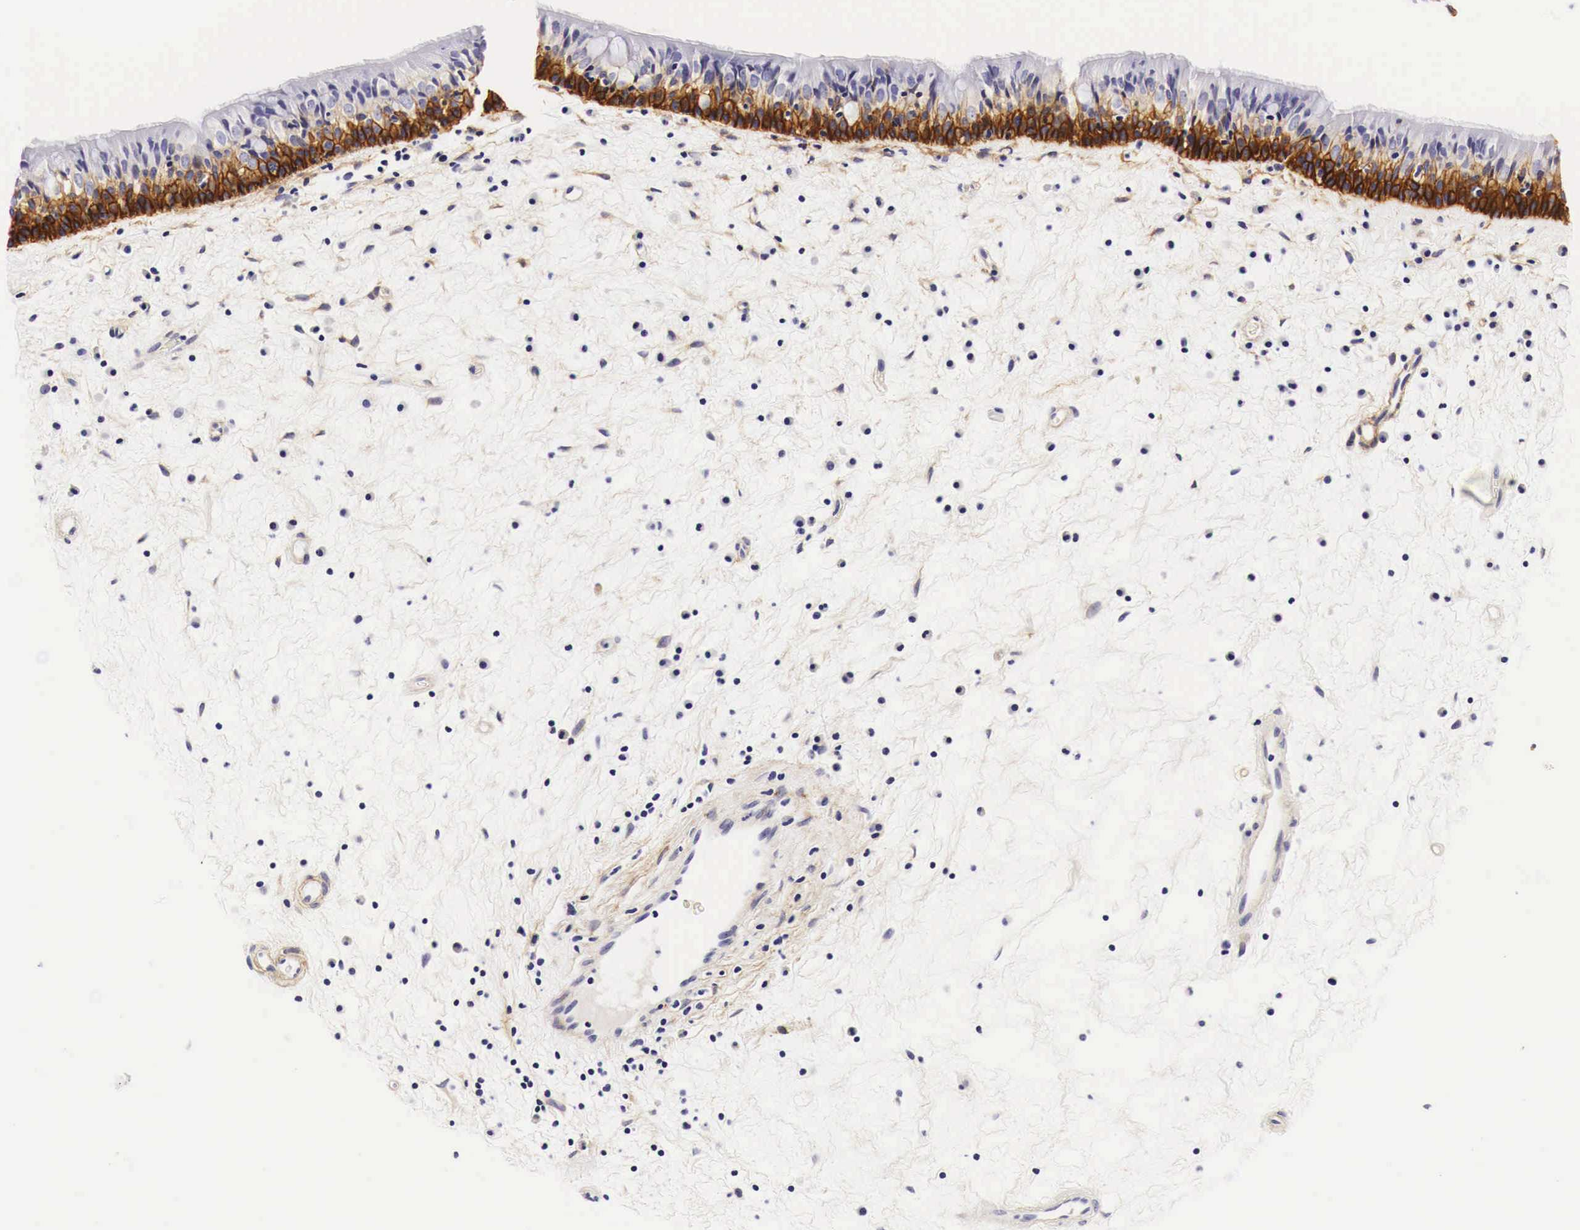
{"staining": {"intensity": "strong", "quantity": ">75%", "location": "cytoplasmic/membranous"}, "tissue": "nasopharynx", "cell_type": "Respiratory epithelial cells", "image_type": "normal", "snomed": [{"axis": "morphology", "description": "Normal tissue, NOS"}, {"axis": "topography", "description": "Nasopharynx"}], "caption": "Protein staining of normal nasopharynx reveals strong cytoplasmic/membranous expression in about >75% of respiratory epithelial cells. (DAB IHC with brightfield microscopy, high magnification).", "gene": "EGFR", "patient": {"sex": "male", "age": 63}}